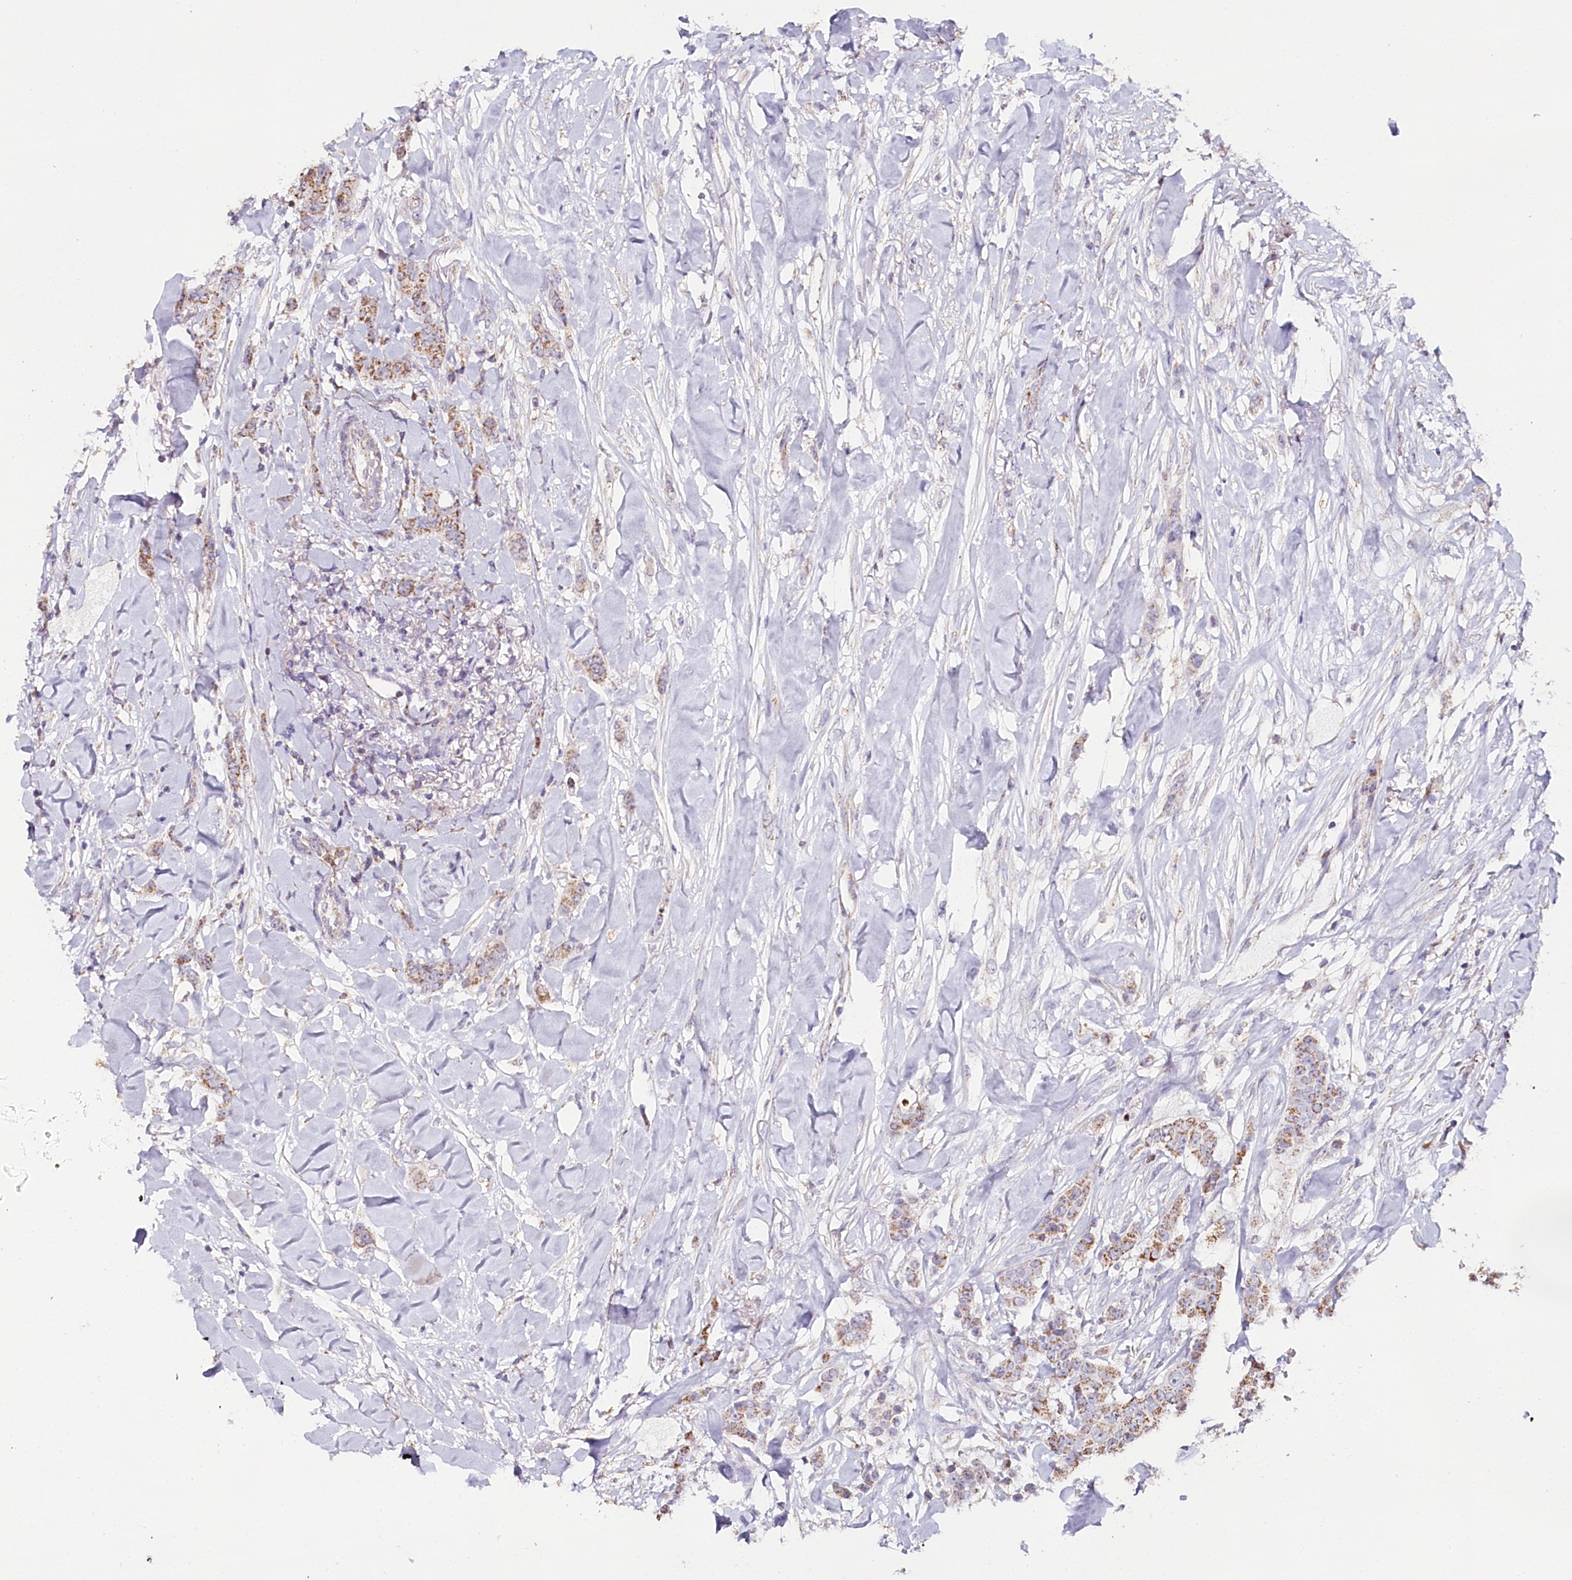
{"staining": {"intensity": "moderate", "quantity": ">75%", "location": "cytoplasmic/membranous"}, "tissue": "breast cancer", "cell_type": "Tumor cells", "image_type": "cancer", "snomed": [{"axis": "morphology", "description": "Duct carcinoma"}, {"axis": "topography", "description": "Breast"}], "caption": "This is an image of IHC staining of breast cancer (intraductal carcinoma), which shows moderate positivity in the cytoplasmic/membranous of tumor cells.", "gene": "MMP25", "patient": {"sex": "female", "age": 40}}